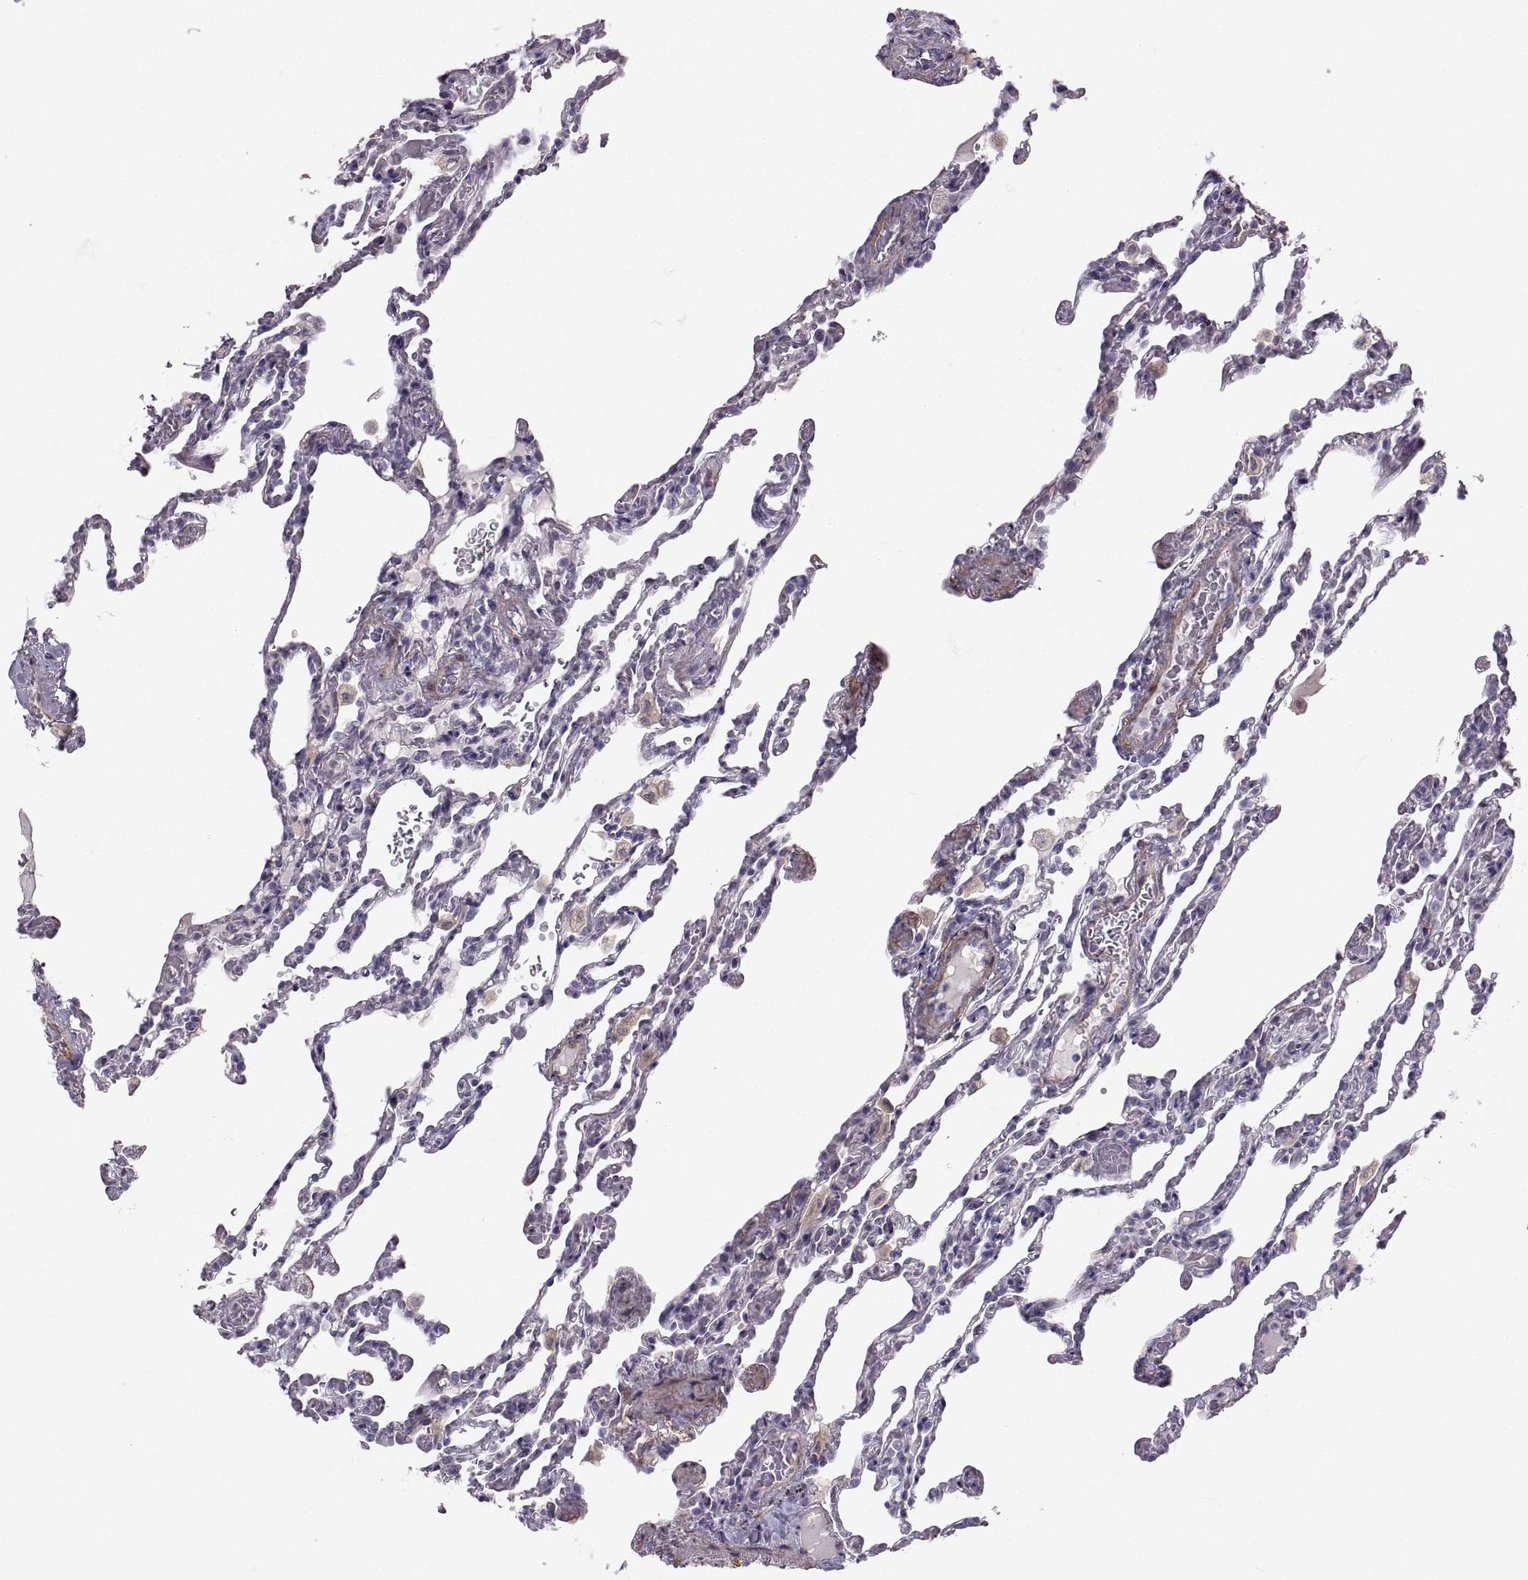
{"staining": {"intensity": "negative", "quantity": "none", "location": "none"}, "tissue": "lung", "cell_type": "Alveolar cells", "image_type": "normal", "snomed": [{"axis": "morphology", "description": "Normal tissue, NOS"}, {"axis": "topography", "description": "Lung"}], "caption": "IHC of benign lung exhibits no positivity in alveolar cells. (Stains: DAB (3,3'-diaminobenzidine) immunohistochemistry (IHC) with hematoxylin counter stain, Microscopy: brightfield microscopy at high magnification).", "gene": "PGM5", "patient": {"sex": "female", "age": 43}}